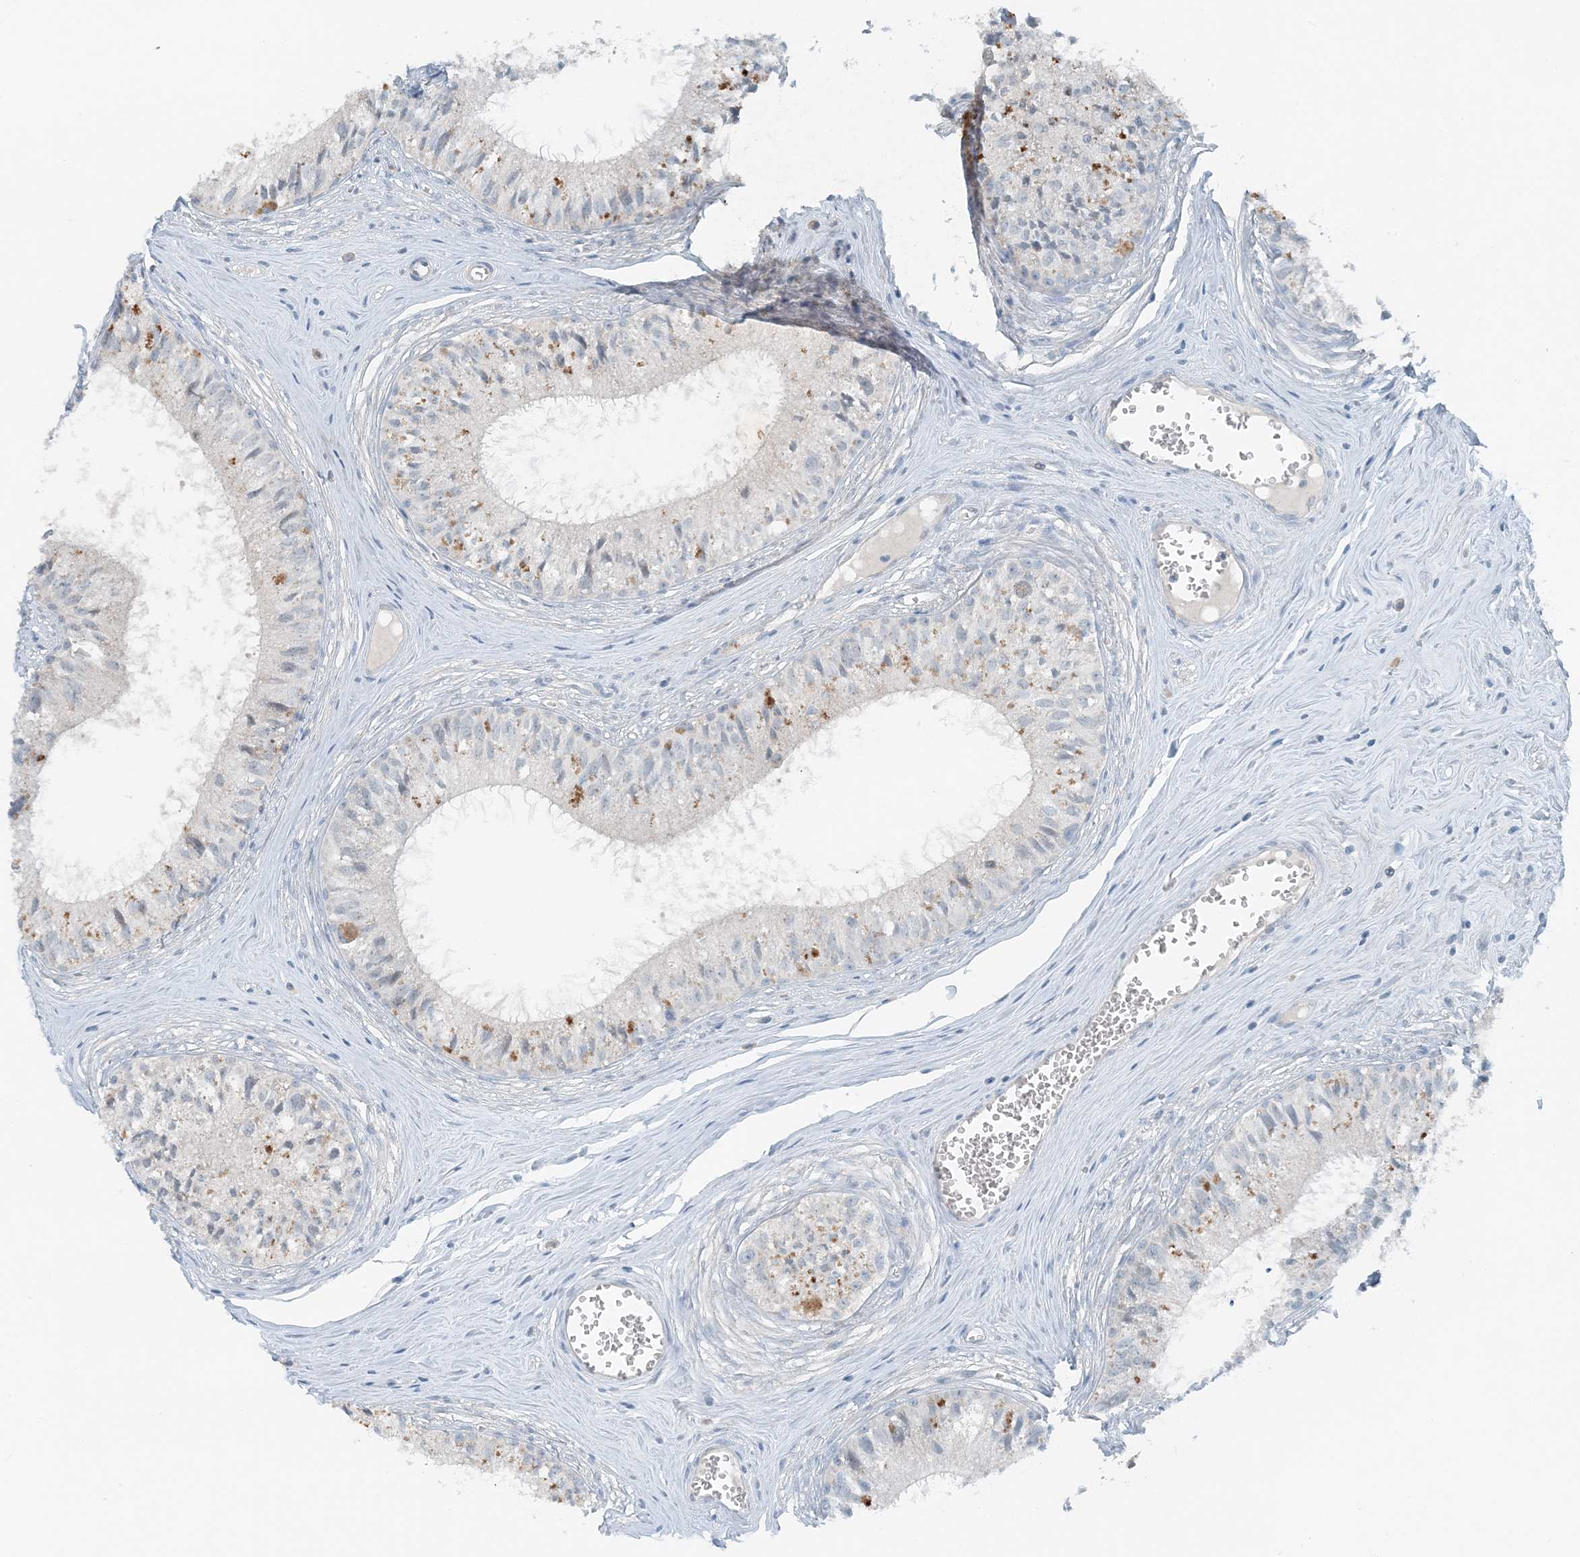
{"staining": {"intensity": "moderate", "quantity": "<25%", "location": "cytoplasmic/membranous"}, "tissue": "epididymis", "cell_type": "Glandular cells", "image_type": "normal", "snomed": [{"axis": "morphology", "description": "Normal tissue, NOS"}, {"axis": "topography", "description": "Epididymis"}], "caption": "IHC (DAB) staining of benign human epididymis displays moderate cytoplasmic/membranous protein staining in about <25% of glandular cells.", "gene": "MITD1", "patient": {"sex": "male", "age": 36}}